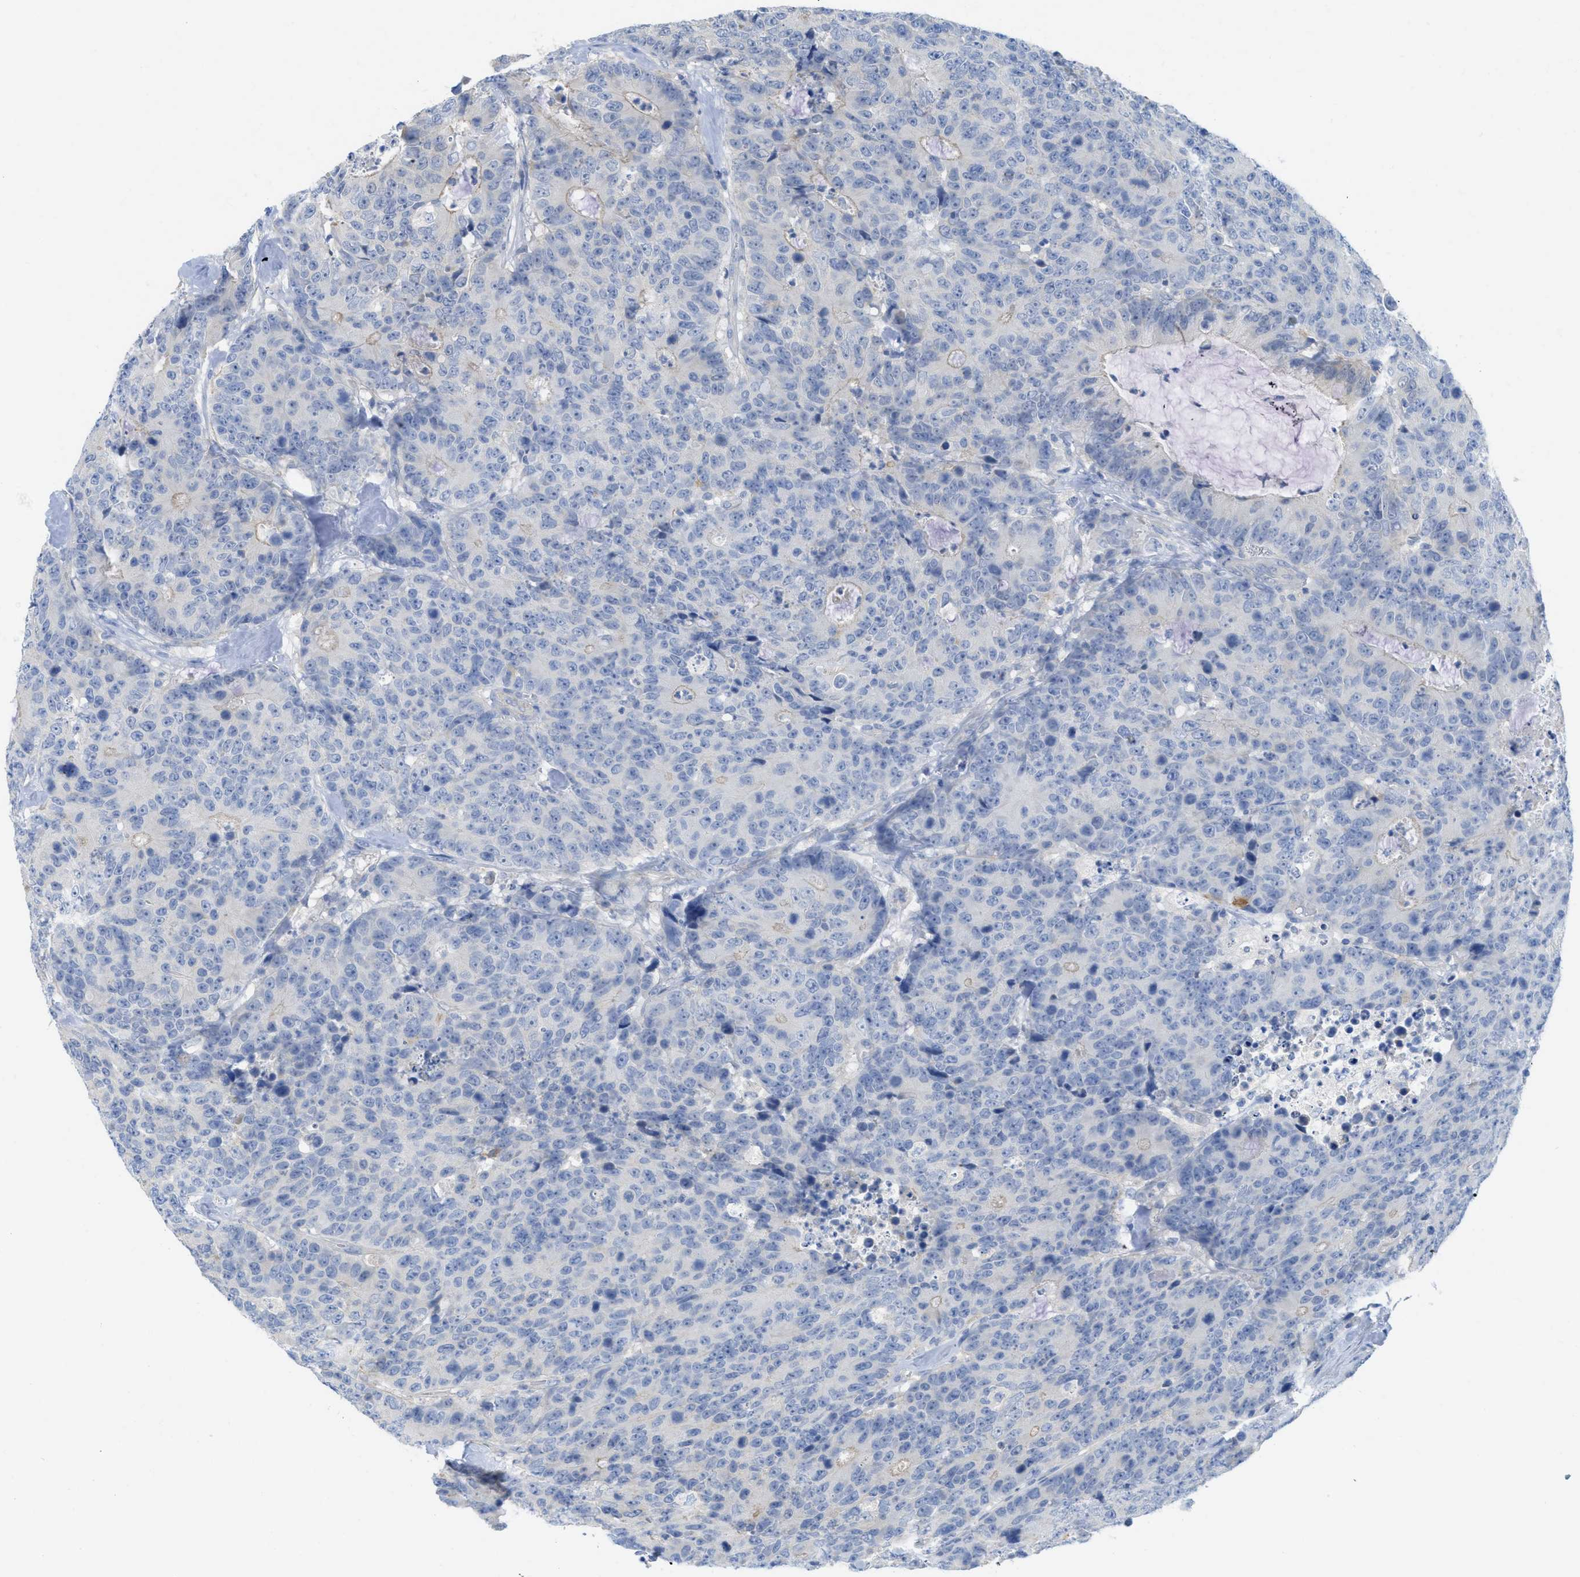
{"staining": {"intensity": "negative", "quantity": "none", "location": "none"}, "tissue": "colorectal cancer", "cell_type": "Tumor cells", "image_type": "cancer", "snomed": [{"axis": "morphology", "description": "Adenocarcinoma, NOS"}, {"axis": "topography", "description": "Colon"}], "caption": "This is an IHC photomicrograph of adenocarcinoma (colorectal). There is no expression in tumor cells.", "gene": "MYL3", "patient": {"sex": "female", "age": 86}}